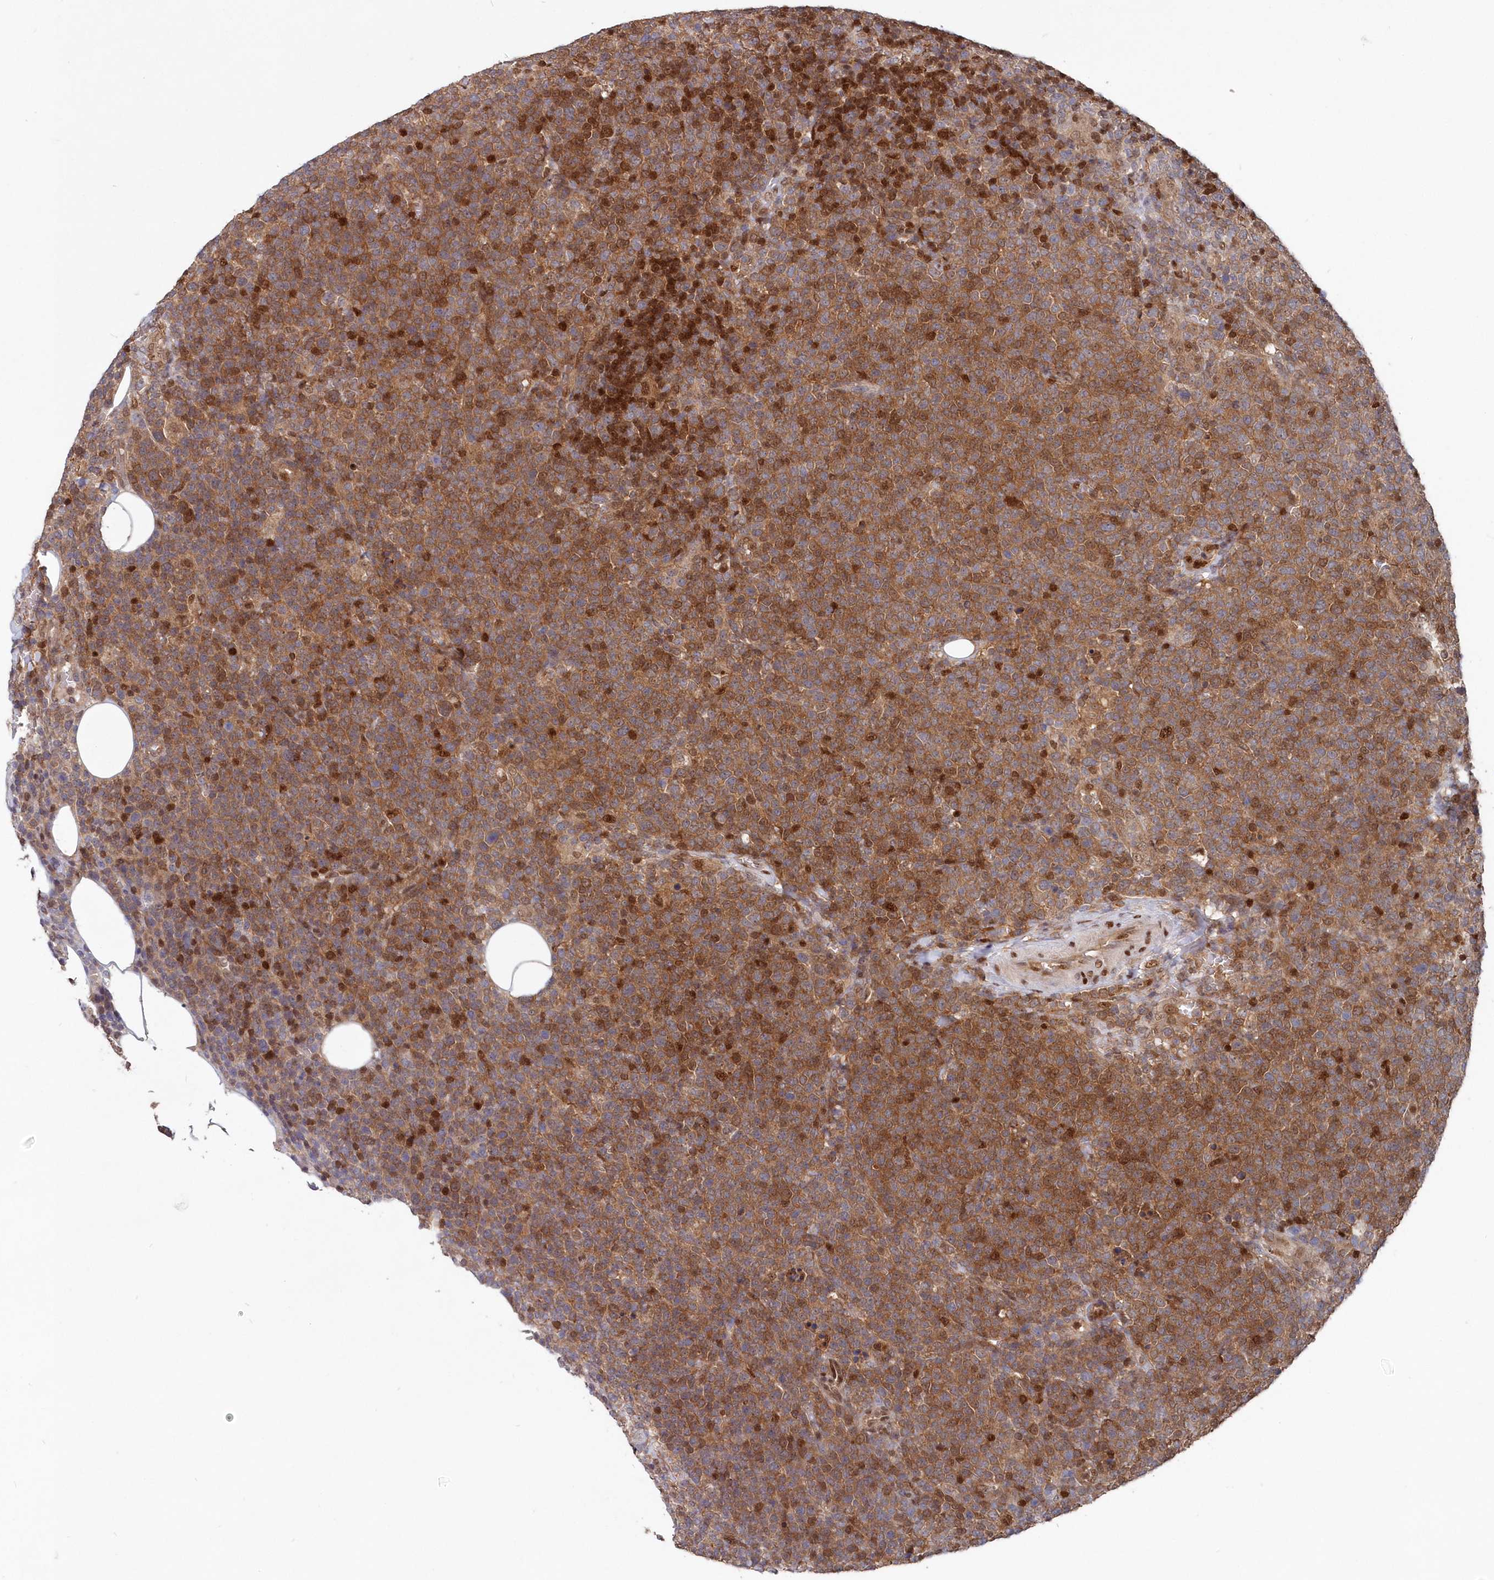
{"staining": {"intensity": "moderate", "quantity": ">75%", "location": "cytoplasmic/membranous"}, "tissue": "lymphoma", "cell_type": "Tumor cells", "image_type": "cancer", "snomed": [{"axis": "morphology", "description": "Malignant lymphoma, non-Hodgkin's type, High grade"}, {"axis": "topography", "description": "Lymph node"}], "caption": "Protein staining of lymphoma tissue reveals moderate cytoplasmic/membranous staining in approximately >75% of tumor cells.", "gene": "ABHD14B", "patient": {"sex": "male", "age": 61}}